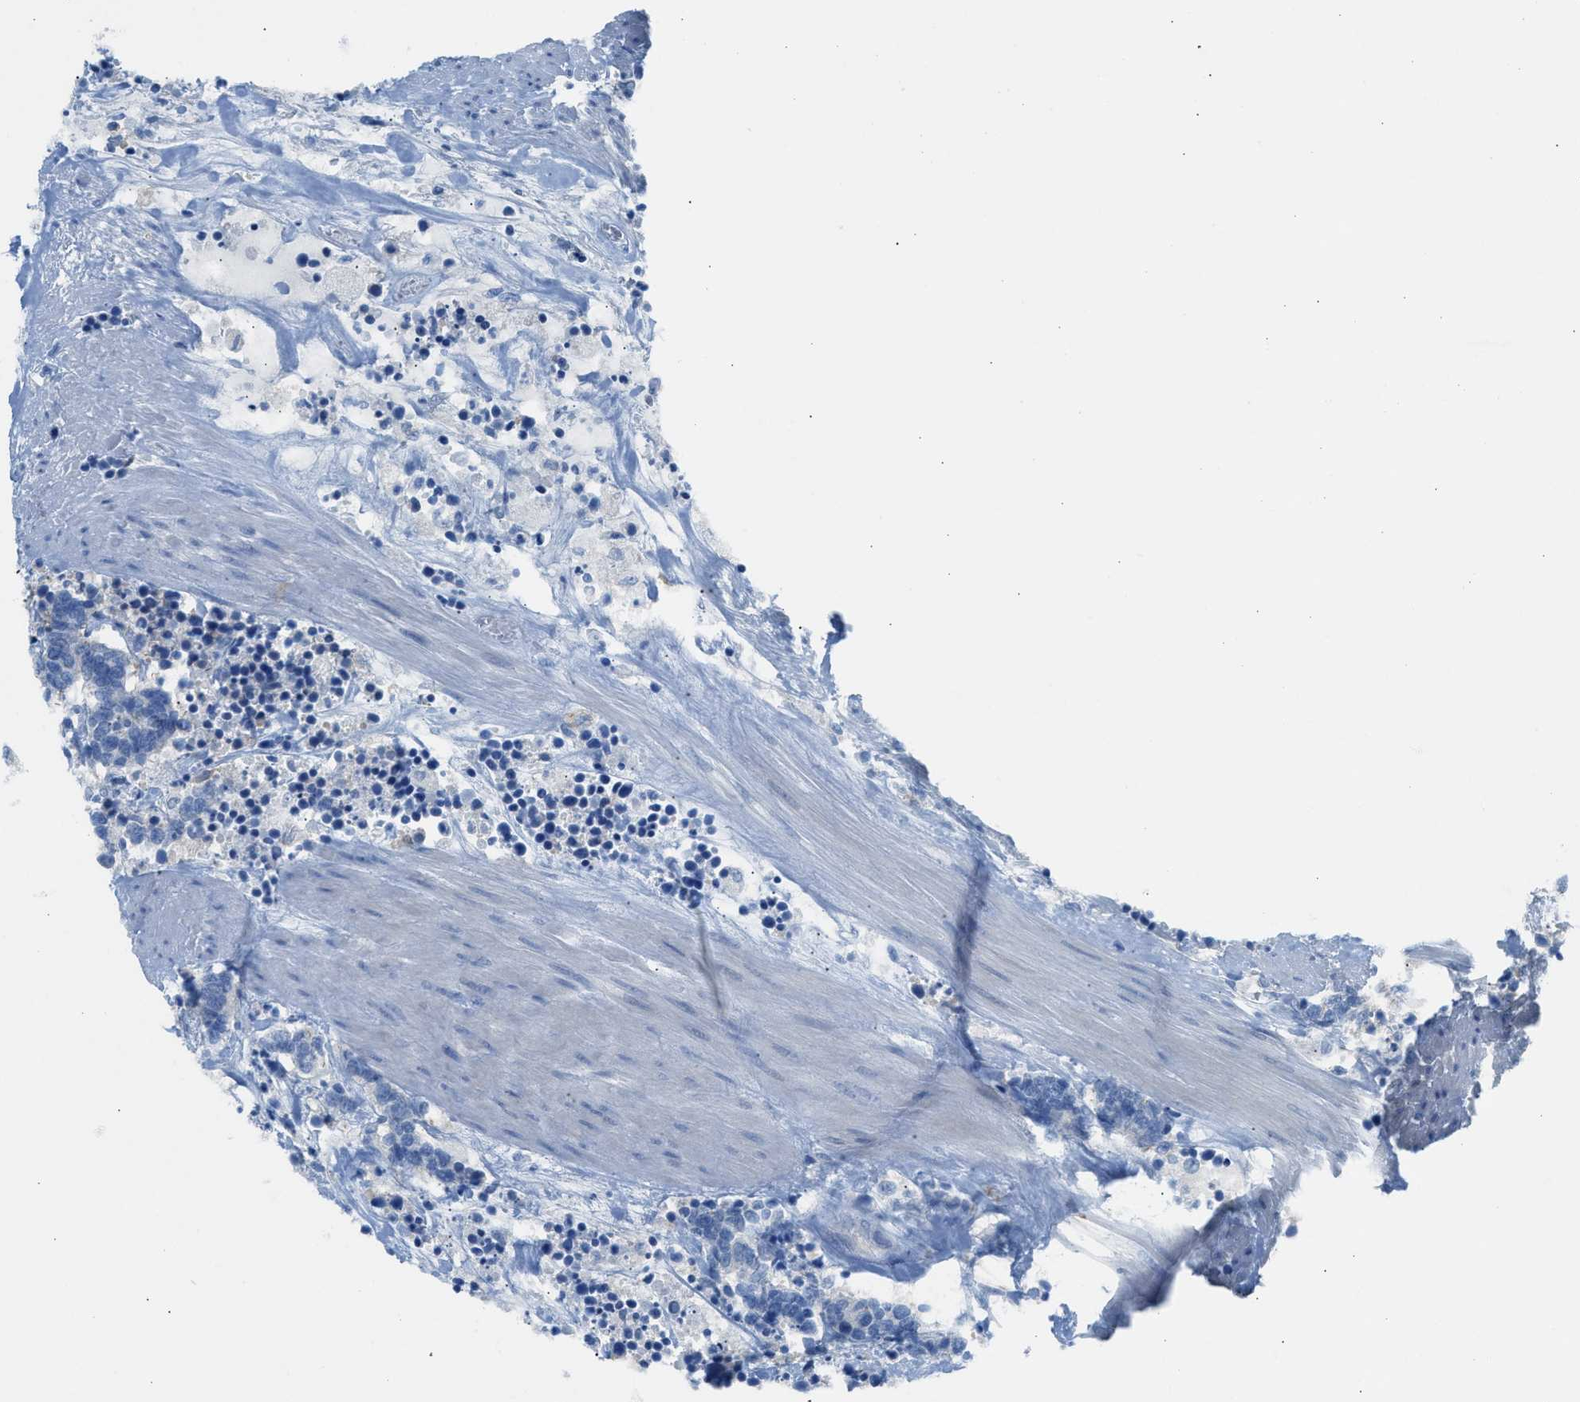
{"staining": {"intensity": "negative", "quantity": "none", "location": "none"}, "tissue": "carcinoid", "cell_type": "Tumor cells", "image_type": "cancer", "snomed": [{"axis": "morphology", "description": "Carcinoma, NOS"}, {"axis": "morphology", "description": "Carcinoid, malignant, NOS"}, {"axis": "topography", "description": "Urinary bladder"}], "caption": "Tumor cells are negative for protein expression in human carcinoid.", "gene": "CLEC10A", "patient": {"sex": "male", "age": 57}}